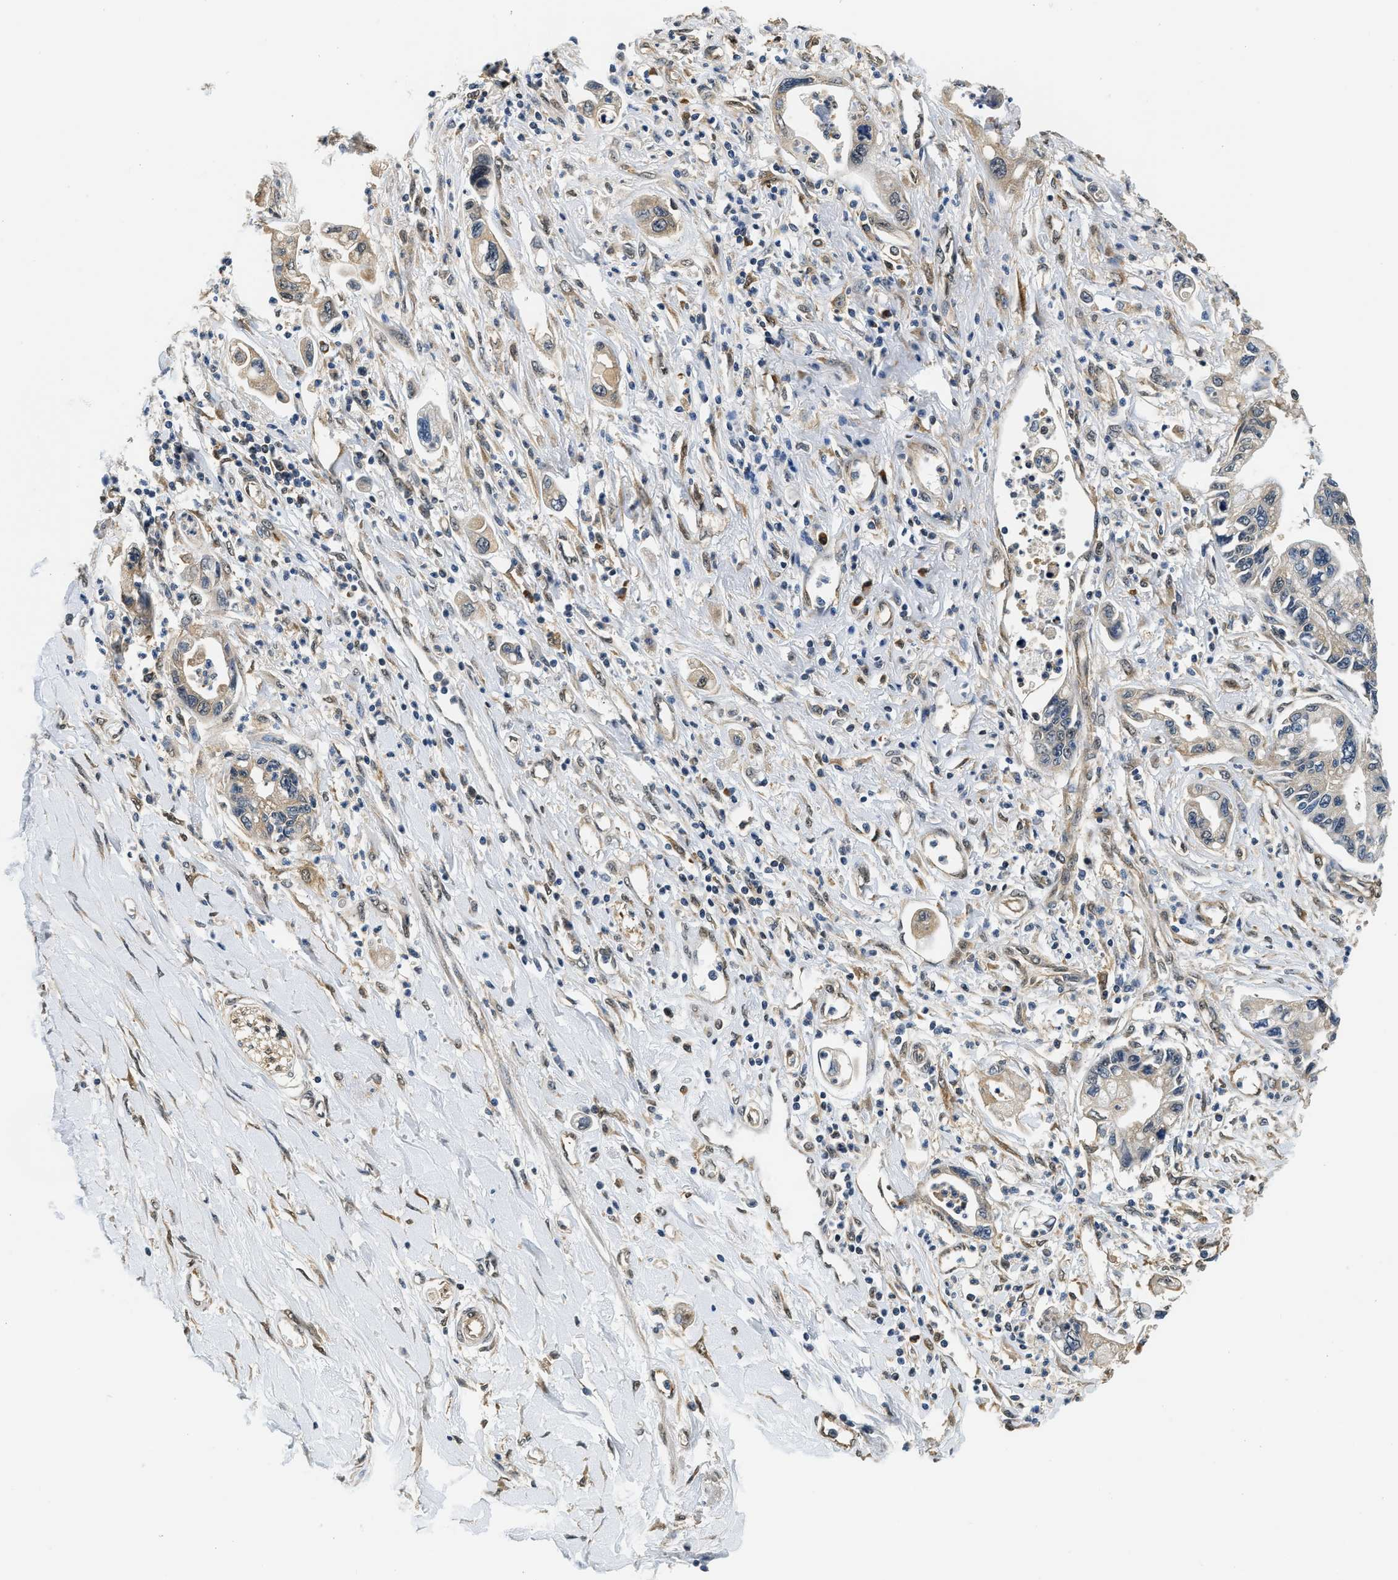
{"staining": {"intensity": "weak", "quantity": "25%-75%", "location": "cytoplasmic/membranous"}, "tissue": "pancreatic cancer", "cell_type": "Tumor cells", "image_type": "cancer", "snomed": [{"axis": "morphology", "description": "Adenocarcinoma, NOS"}, {"axis": "topography", "description": "Pancreas"}], "caption": "This histopathology image exhibits immunohistochemistry staining of pancreatic adenocarcinoma, with low weak cytoplasmic/membranous staining in about 25%-75% of tumor cells.", "gene": "BCL7C", "patient": {"sex": "male", "age": 56}}